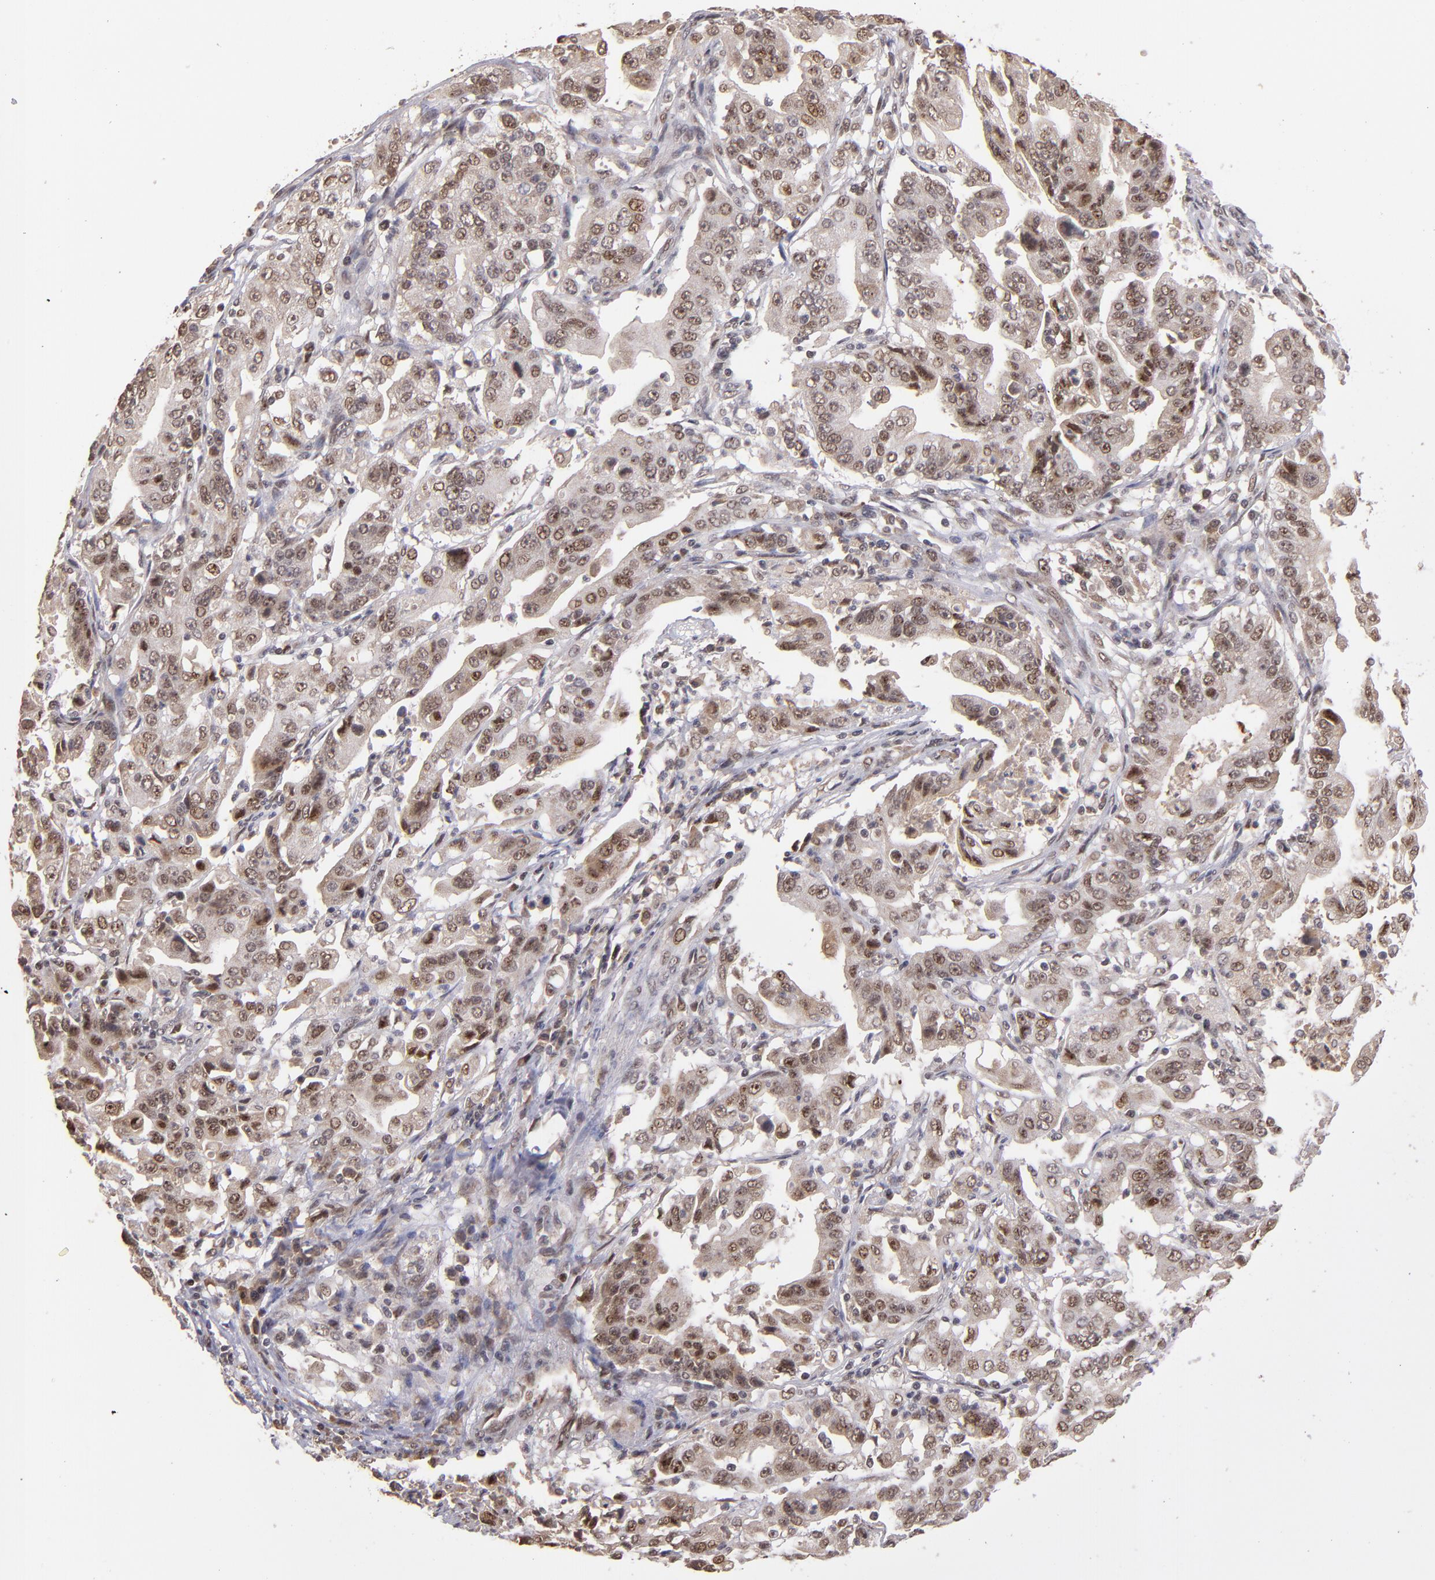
{"staining": {"intensity": "moderate", "quantity": ">75%", "location": "cytoplasmic/membranous,nuclear"}, "tissue": "stomach cancer", "cell_type": "Tumor cells", "image_type": "cancer", "snomed": [{"axis": "morphology", "description": "Adenocarcinoma, NOS"}, {"axis": "topography", "description": "Stomach, upper"}], "caption": "Stomach cancer stained with IHC shows moderate cytoplasmic/membranous and nuclear staining in about >75% of tumor cells.", "gene": "ABHD12B", "patient": {"sex": "female", "age": 50}}